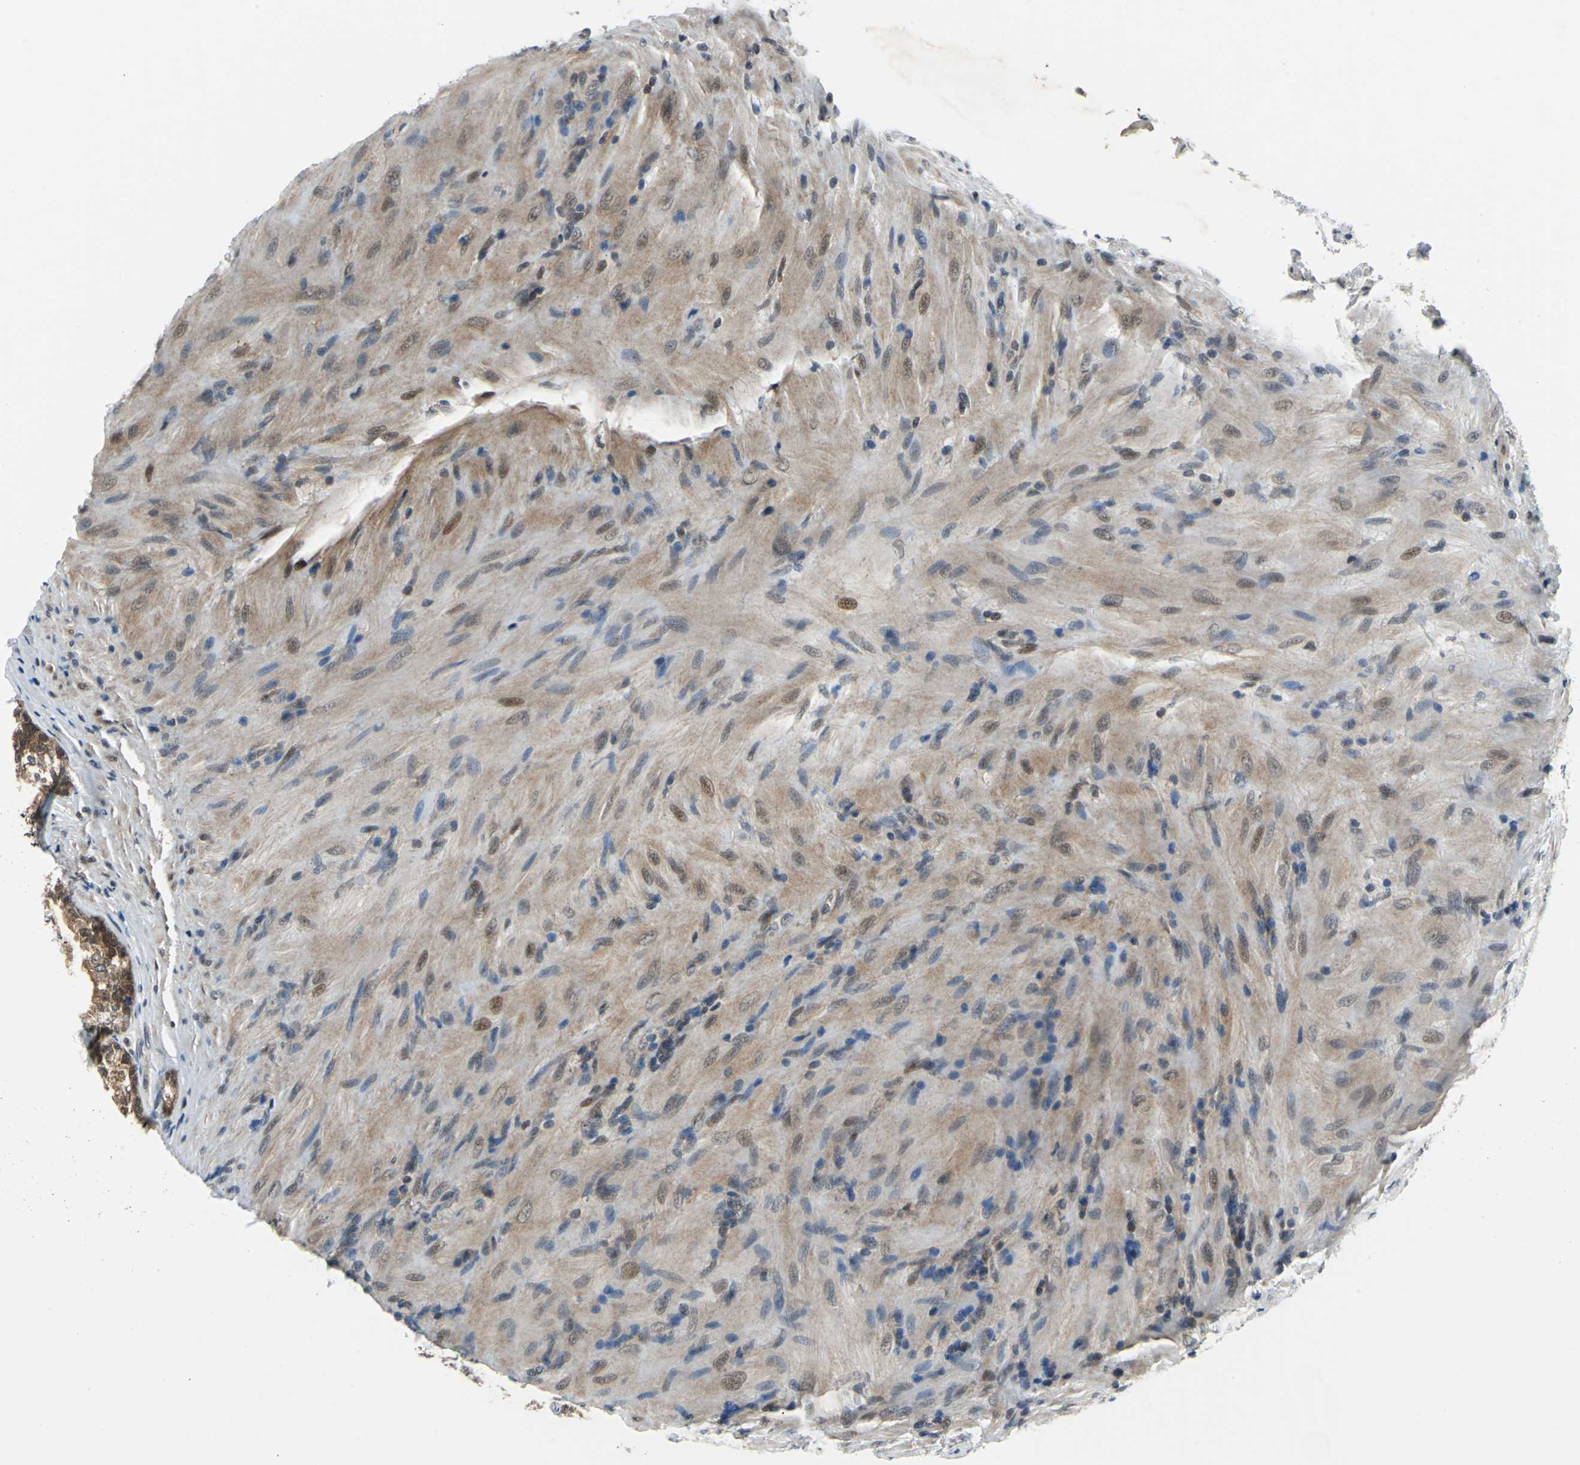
{"staining": {"intensity": "moderate", "quantity": ">75%", "location": "cytoplasmic/membranous,nuclear"}, "tissue": "prostate", "cell_type": "Glandular cells", "image_type": "normal", "snomed": [{"axis": "morphology", "description": "Normal tissue, NOS"}, {"axis": "topography", "description": "Prostate"}], "caption": "Brown immunohistochemical staining in benign prostate demonstrates moderate cytoplasmic/membranous,nuclear expression in approximately >75% of glandular cells. The protein is stained brown, and the nuclei are stained in blue (DAB IHC with brightfield microscopy, high magnification).", "gene": "POLR3K", "patient": {"sex": "male", "age": 76}}